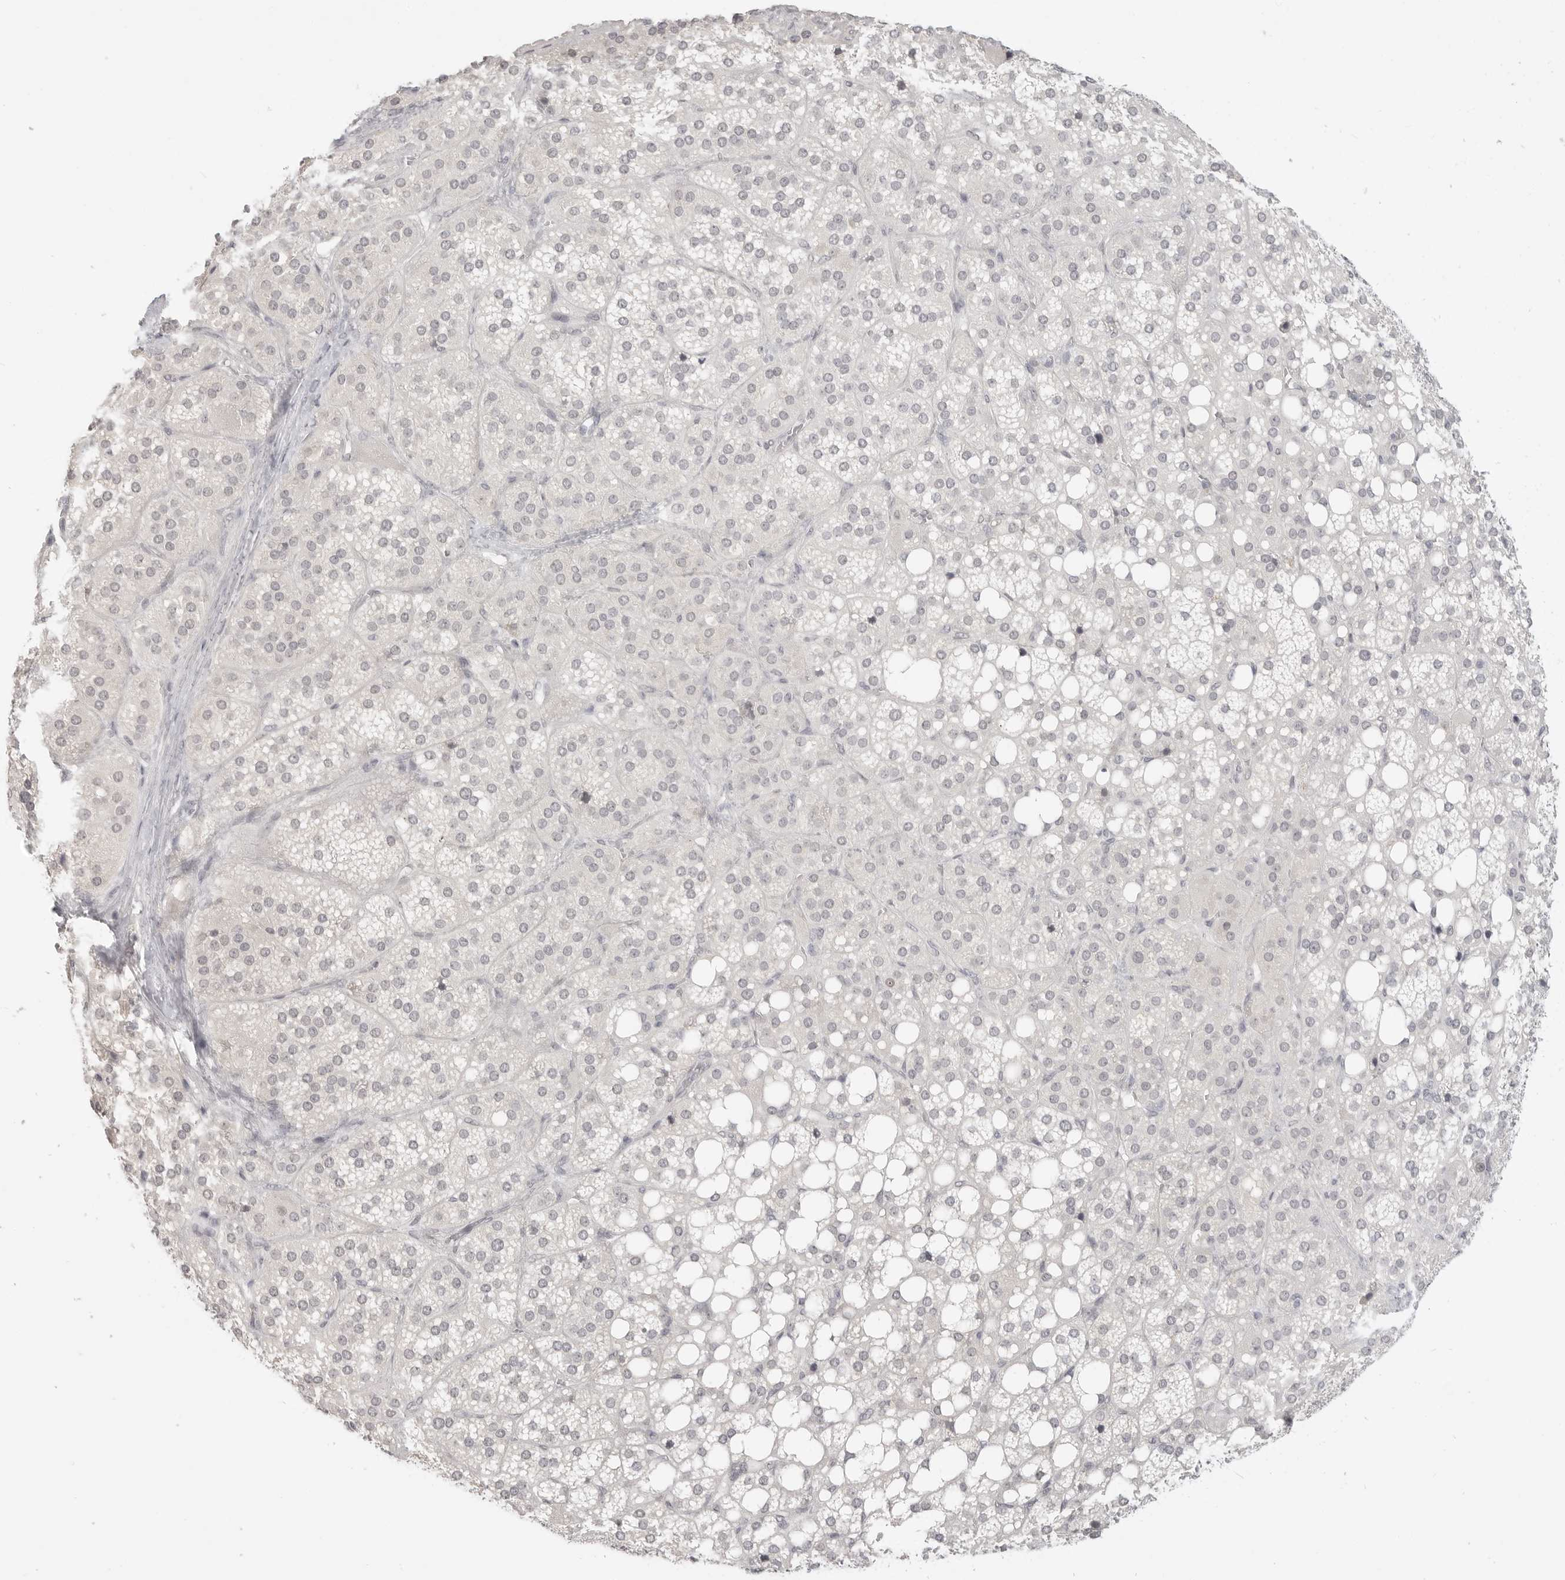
{"staining": {"intensity": "weak", "quantity": "<25%", "location": "cytoplasmic/membranous"}, "tissue": "adrenal gland", "cell_type": "Glandular cells", "image_type": "normal", "snomed": [{"axis": "morphology", "description": "Normal tissue, NOS"}, {"axis": "topography", "description": "Adrenal gland"}], "caption": "Immunohistochemical staining of unremarkable human adrenal gland demonstrates no significant positivity in glandular cells.", "gene": "KLK11", "patient": {"sex": "female", "age": 59}}